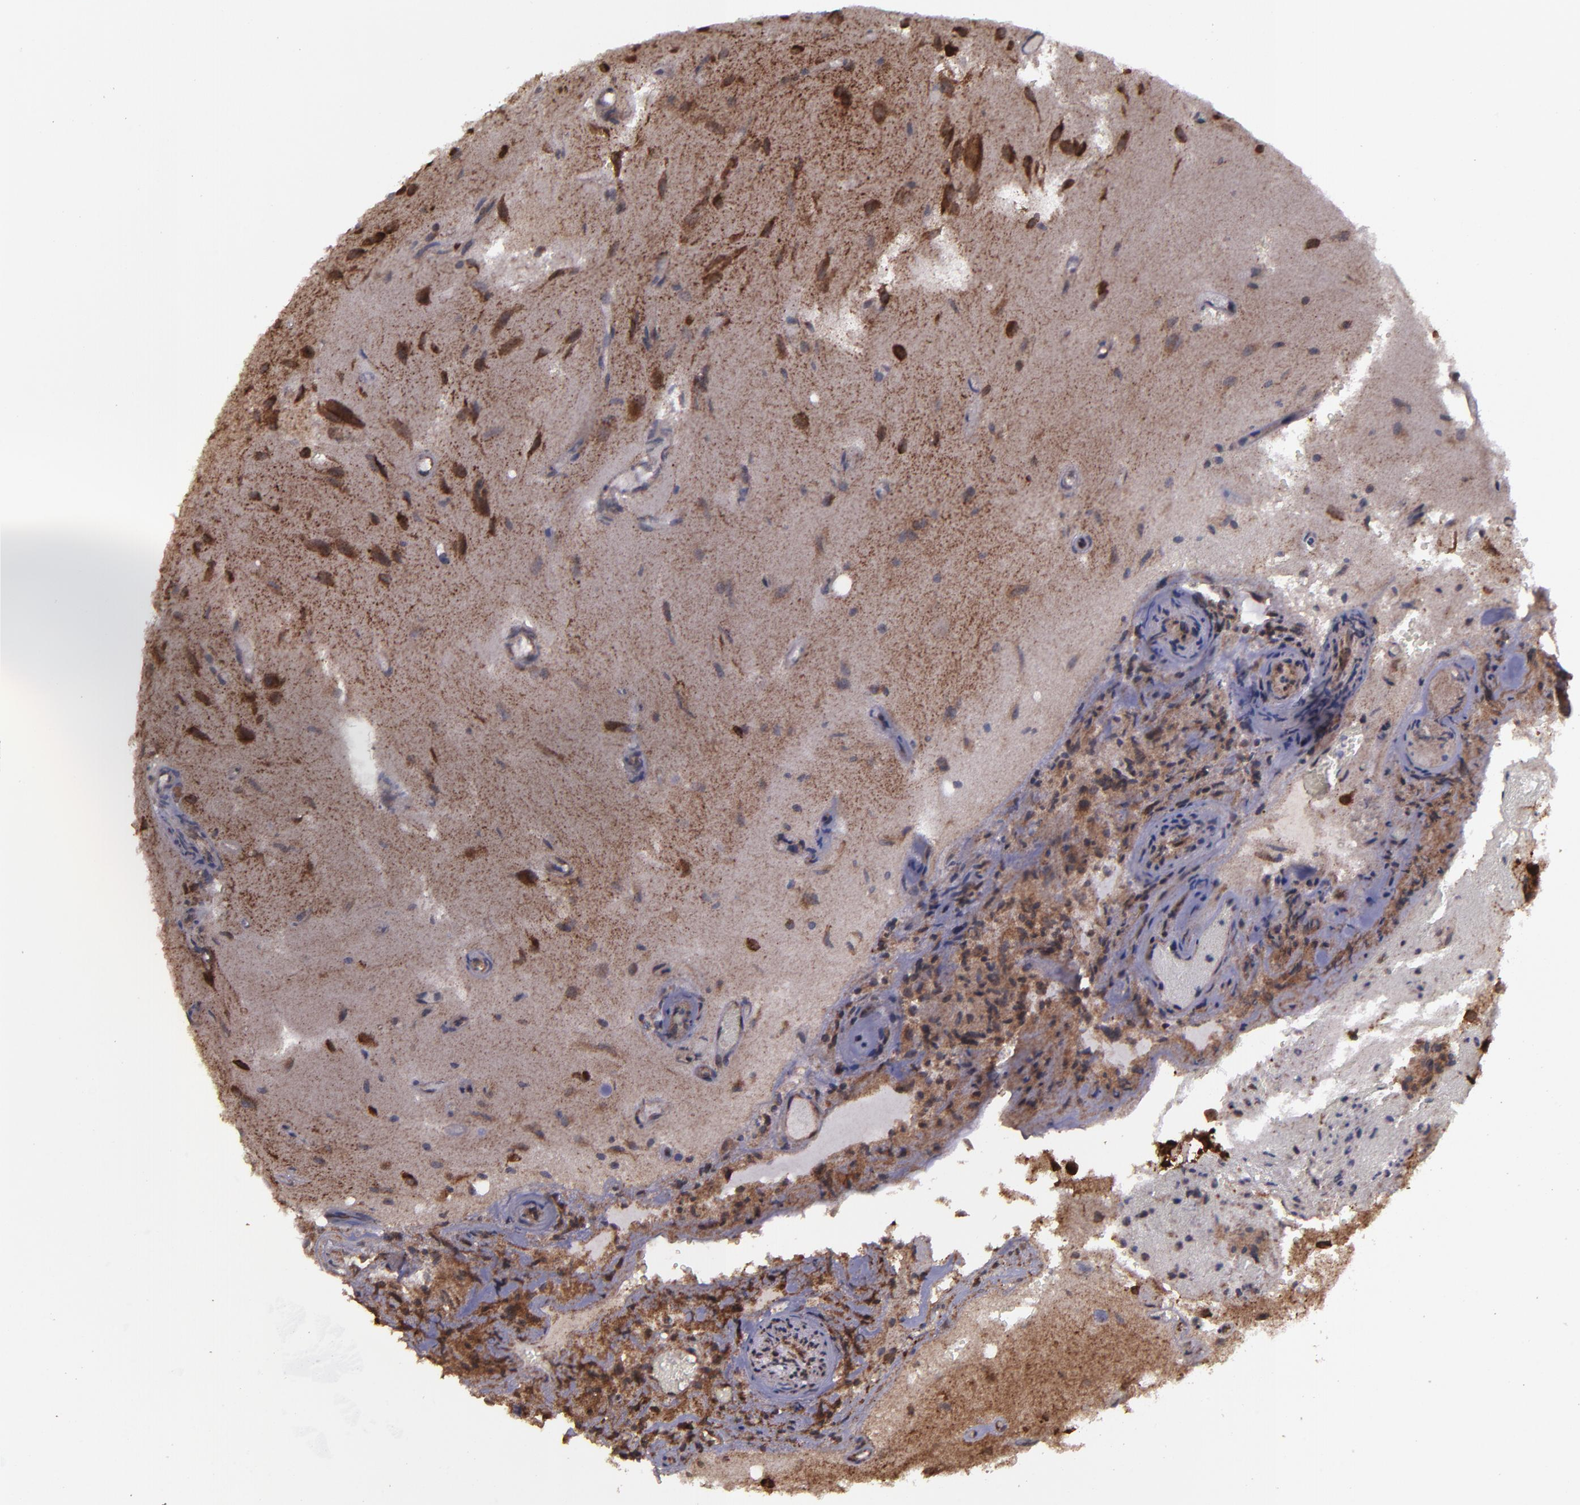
{"staining": {"intensity": "strong", "quantity": ">75%", "location": "cytoplasmic/membranous,nuclear"}, "tissue": "glioma", "cell_type": "Tumor cells", "image_type": "cancer", "snomed": [{"axis": "morphology", "description": "Normal tissue, NOS"}, {"axis": "morphology", "description": "Glioma, malignant, High grade"}, {"axis": "topography", "description": "Cerebral cortex"}], "caption": "A histopathology image of human glioma stained for a protein displays strong cytoplasmic/membranous and nuclear brown staining in tumor cells. The protein is stained brown, and the nuclei are stained in blue (DAB (3,3'-diaminobenzidine) IHC with brightfield microscopy, high magnification).", "gene": "EIF4ENIF1", "patient": {"sex": "male", "age": 75}}